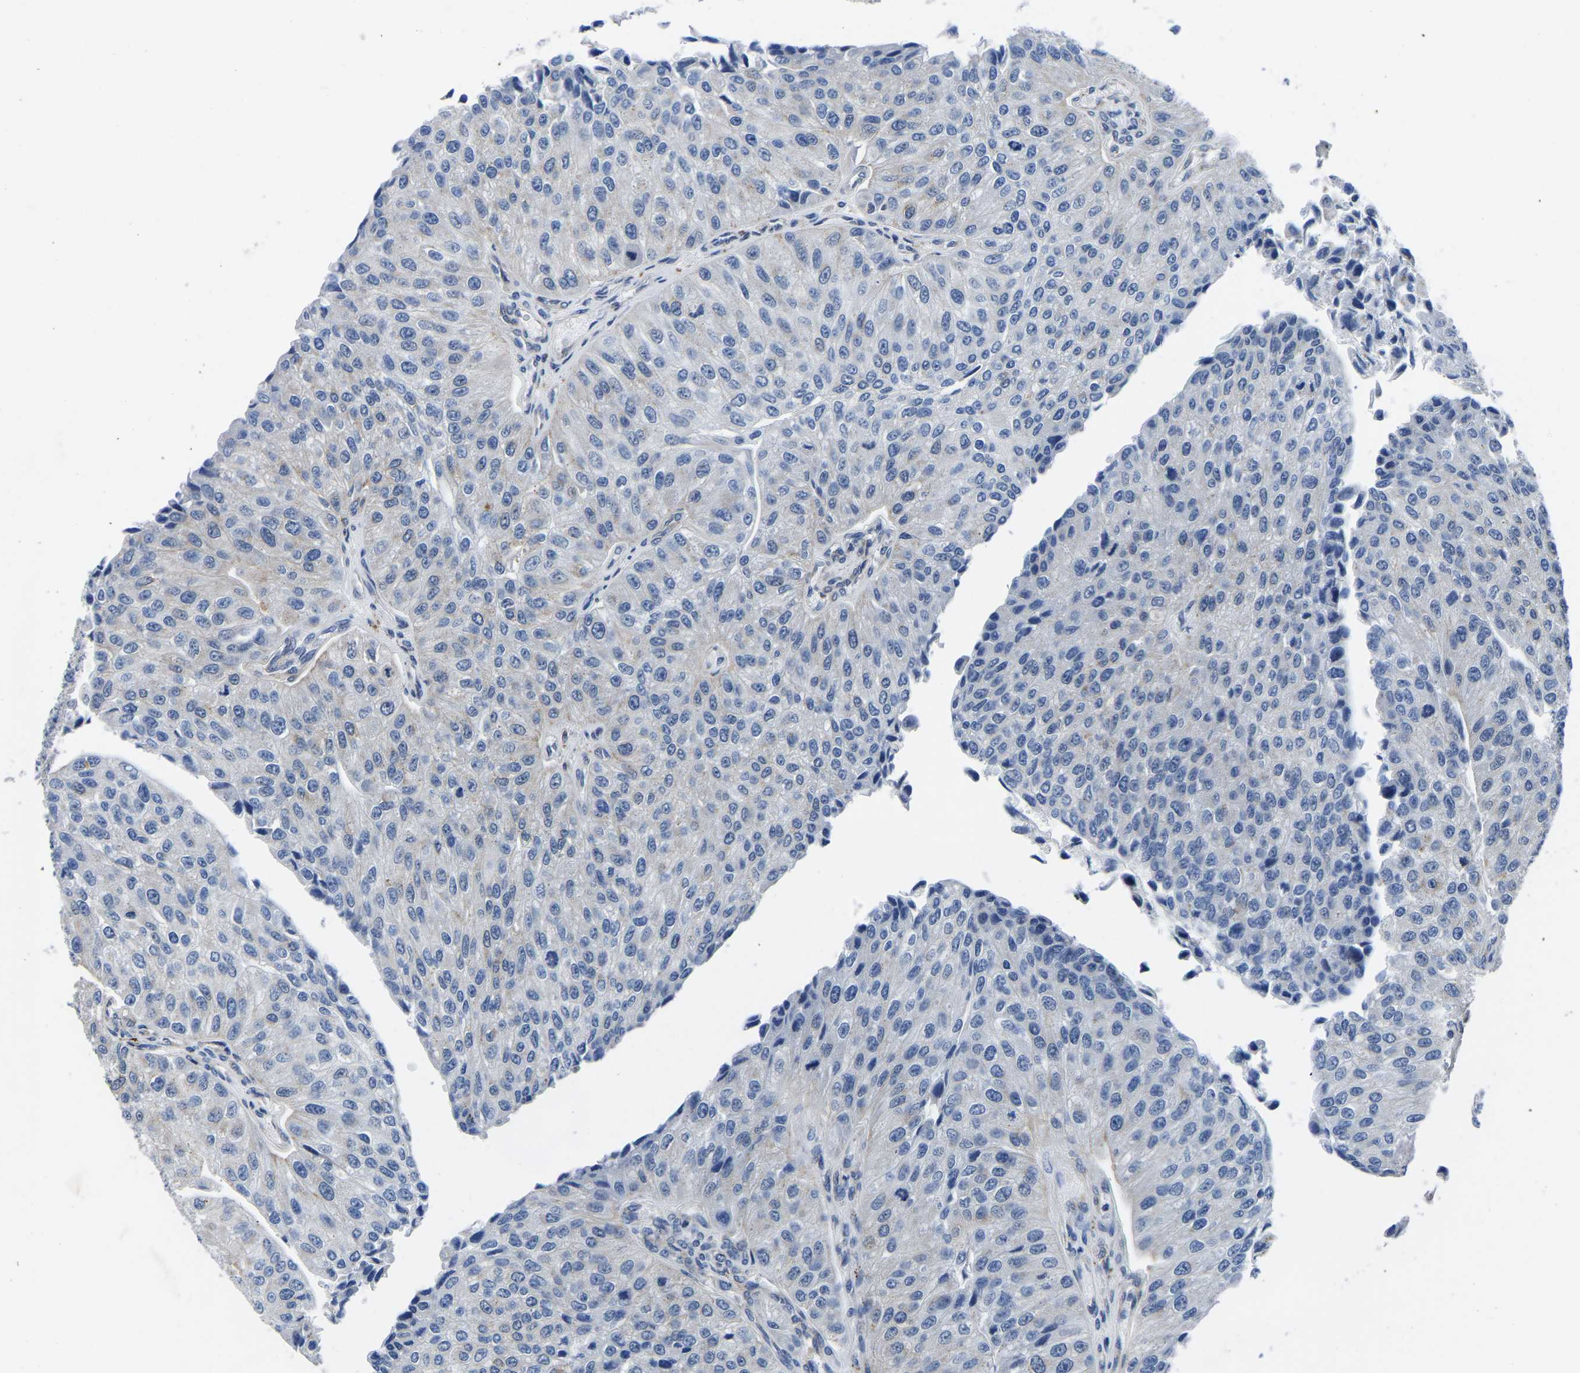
{"staining": {"intensity": "negative", "quantity": "none", "location": "none"}, "tissue": "urothelial cancer", "cell_type": "Tumor cells", "image_type": "cancer", "snomed": [{"axis": "morphology", "description": "Urothelial carcinoma, High grade"}, {"axis": "topography", "description": "Kidney"}, {"axis": "topography", "description": "Urinary bladder"}], "caption": "High power microscopy histopathology image of an IHC micrograph of urothelial cancer, revealing no significant staining in tumor cells.", "gene": "PDLIM7", "patient": {"sex": "male", "age": 77}}